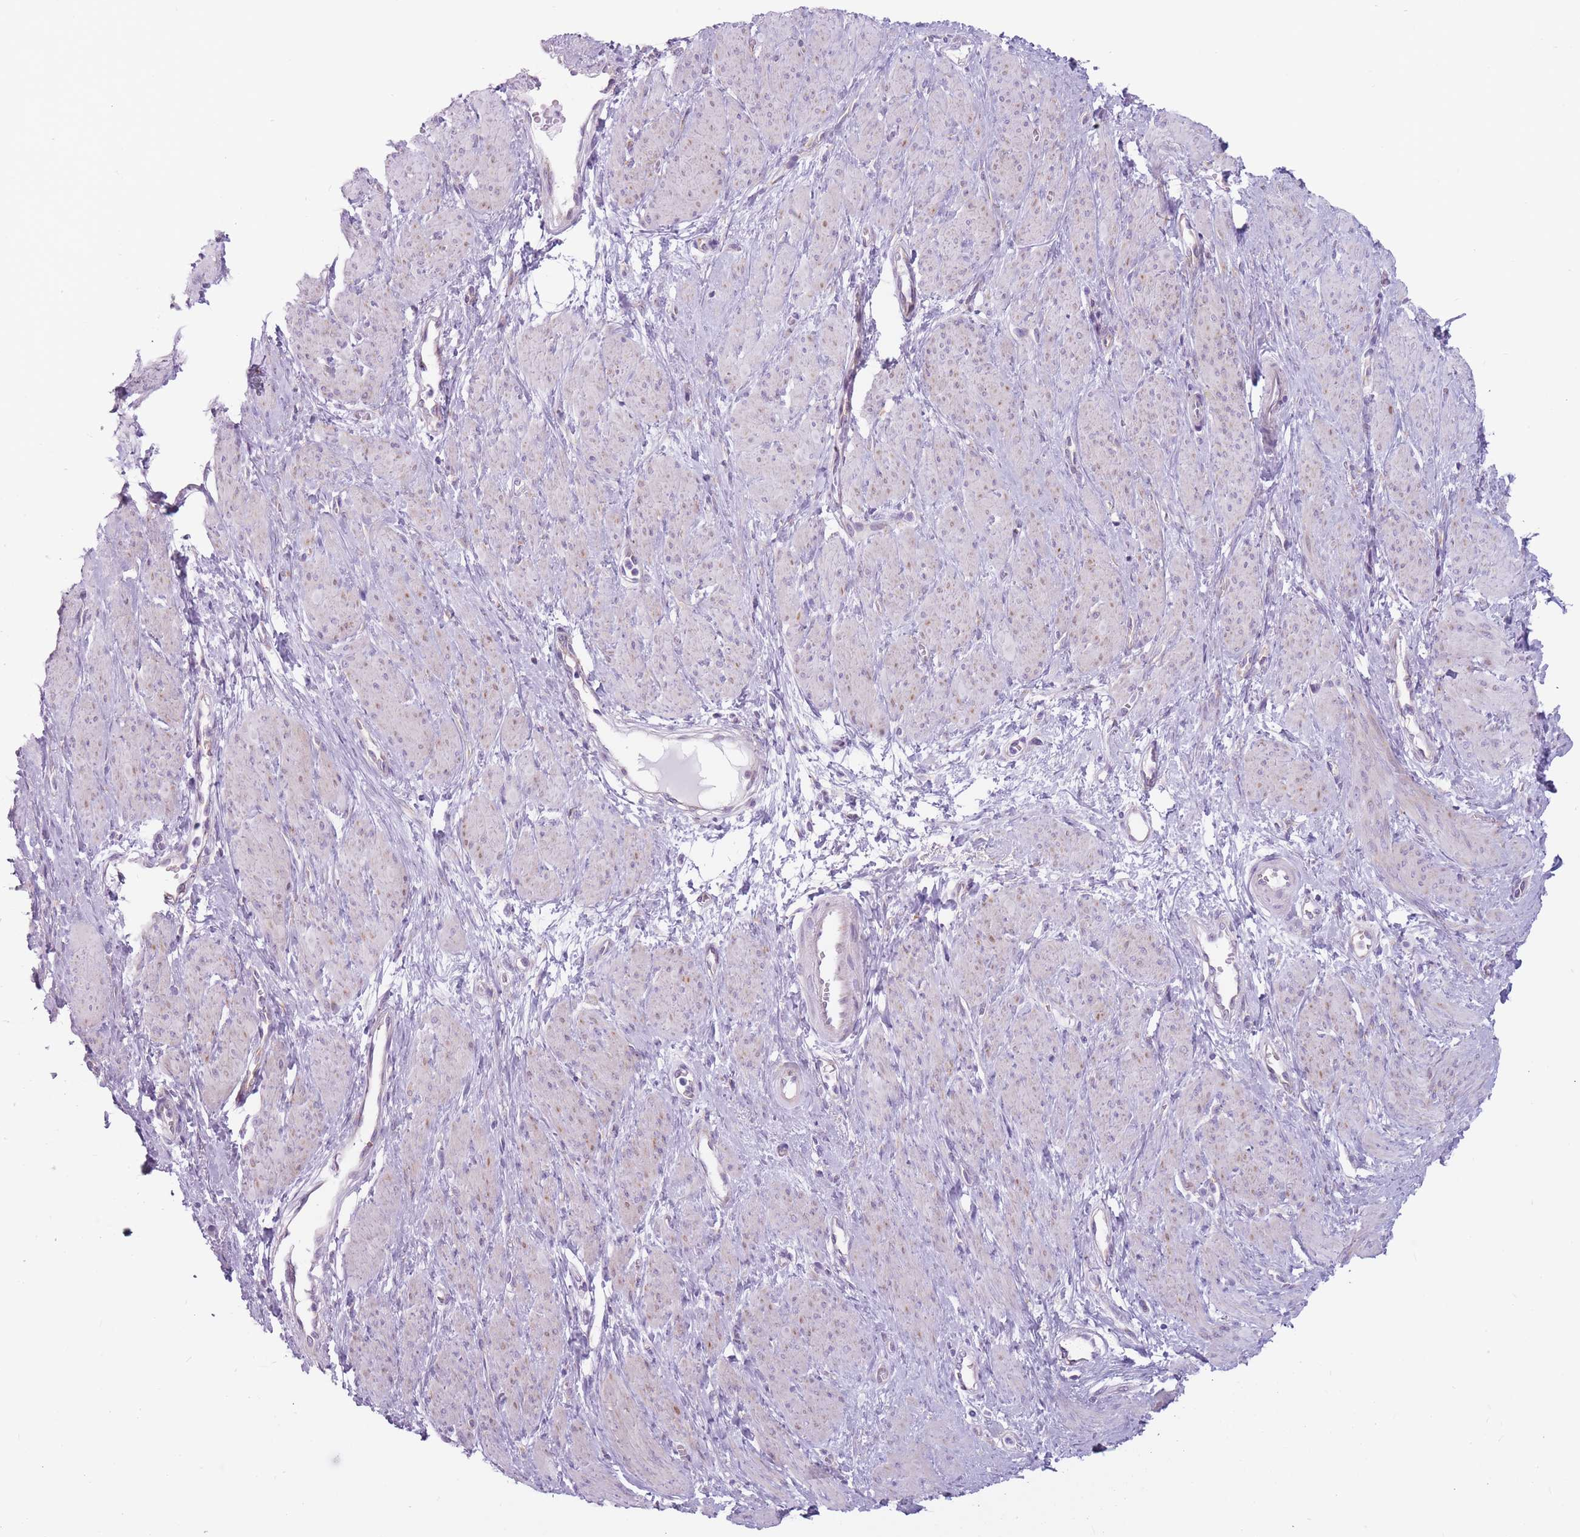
{"staining": {"intensity": "negative", "quantity": "none", "location": "none"}, "tissue": "smooth muscle", "cell_type": "Smooth muscle cells", "image_type": "normal", "snomed": [{"axis": "morphology", "description": "Normal tissue, NOS"}, {"axis": "topography", "description": "Smooth muscle"}, {"axis": "topography", "description": "Uterus"}], "caption": "Micrograph shows no significant protein expression in smooth muscle cells of unremarkable smooth muscle. Nuclei are stained in blue.", "gene": "RPL18", "patient": {"sex": "female", "age": 39}}